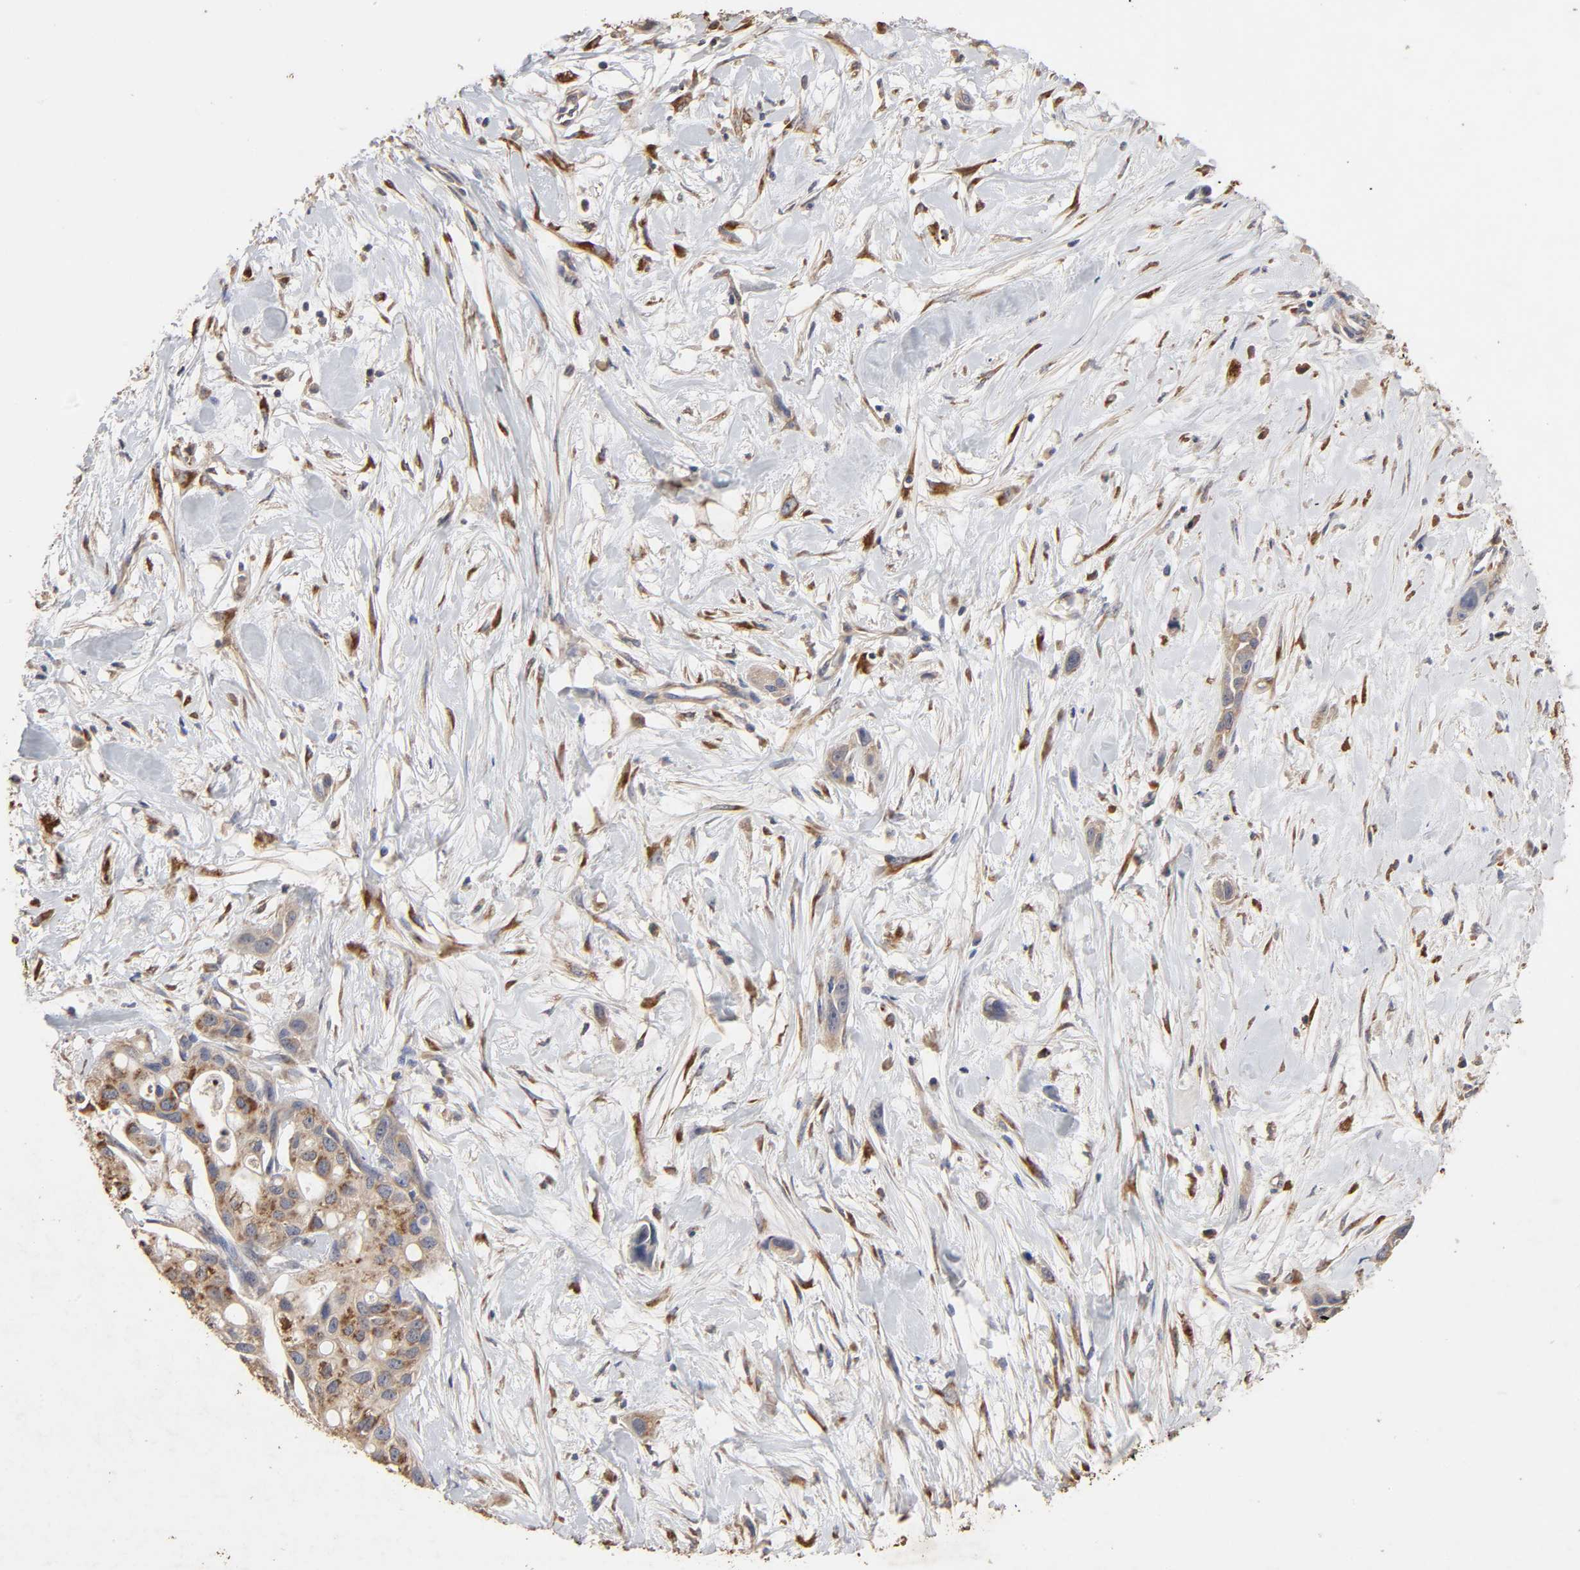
{"staining": {"intensity": "moderate", "quantity": ">75%", "location": "cytoplasmic/membranous"}, "tissue": "pancreatic cancer", "cell_type": "Tumor cells", "image_type": "cancer", "snomed": [{"axis": "morphology", "description": "Adenocarcinoma, NOS"}, {"axis": "topography", "description": "Pancreas"}], "caption": "This photomicrograph shows immunohistochemistry (IHC) staining of human pancreatic cancer, with medium moderate cytoplasmic/membranous staining in approximately >75% of tumor cells.", "gene": "EIF4G2", "patient": {"sex": "female", "age": 60}}